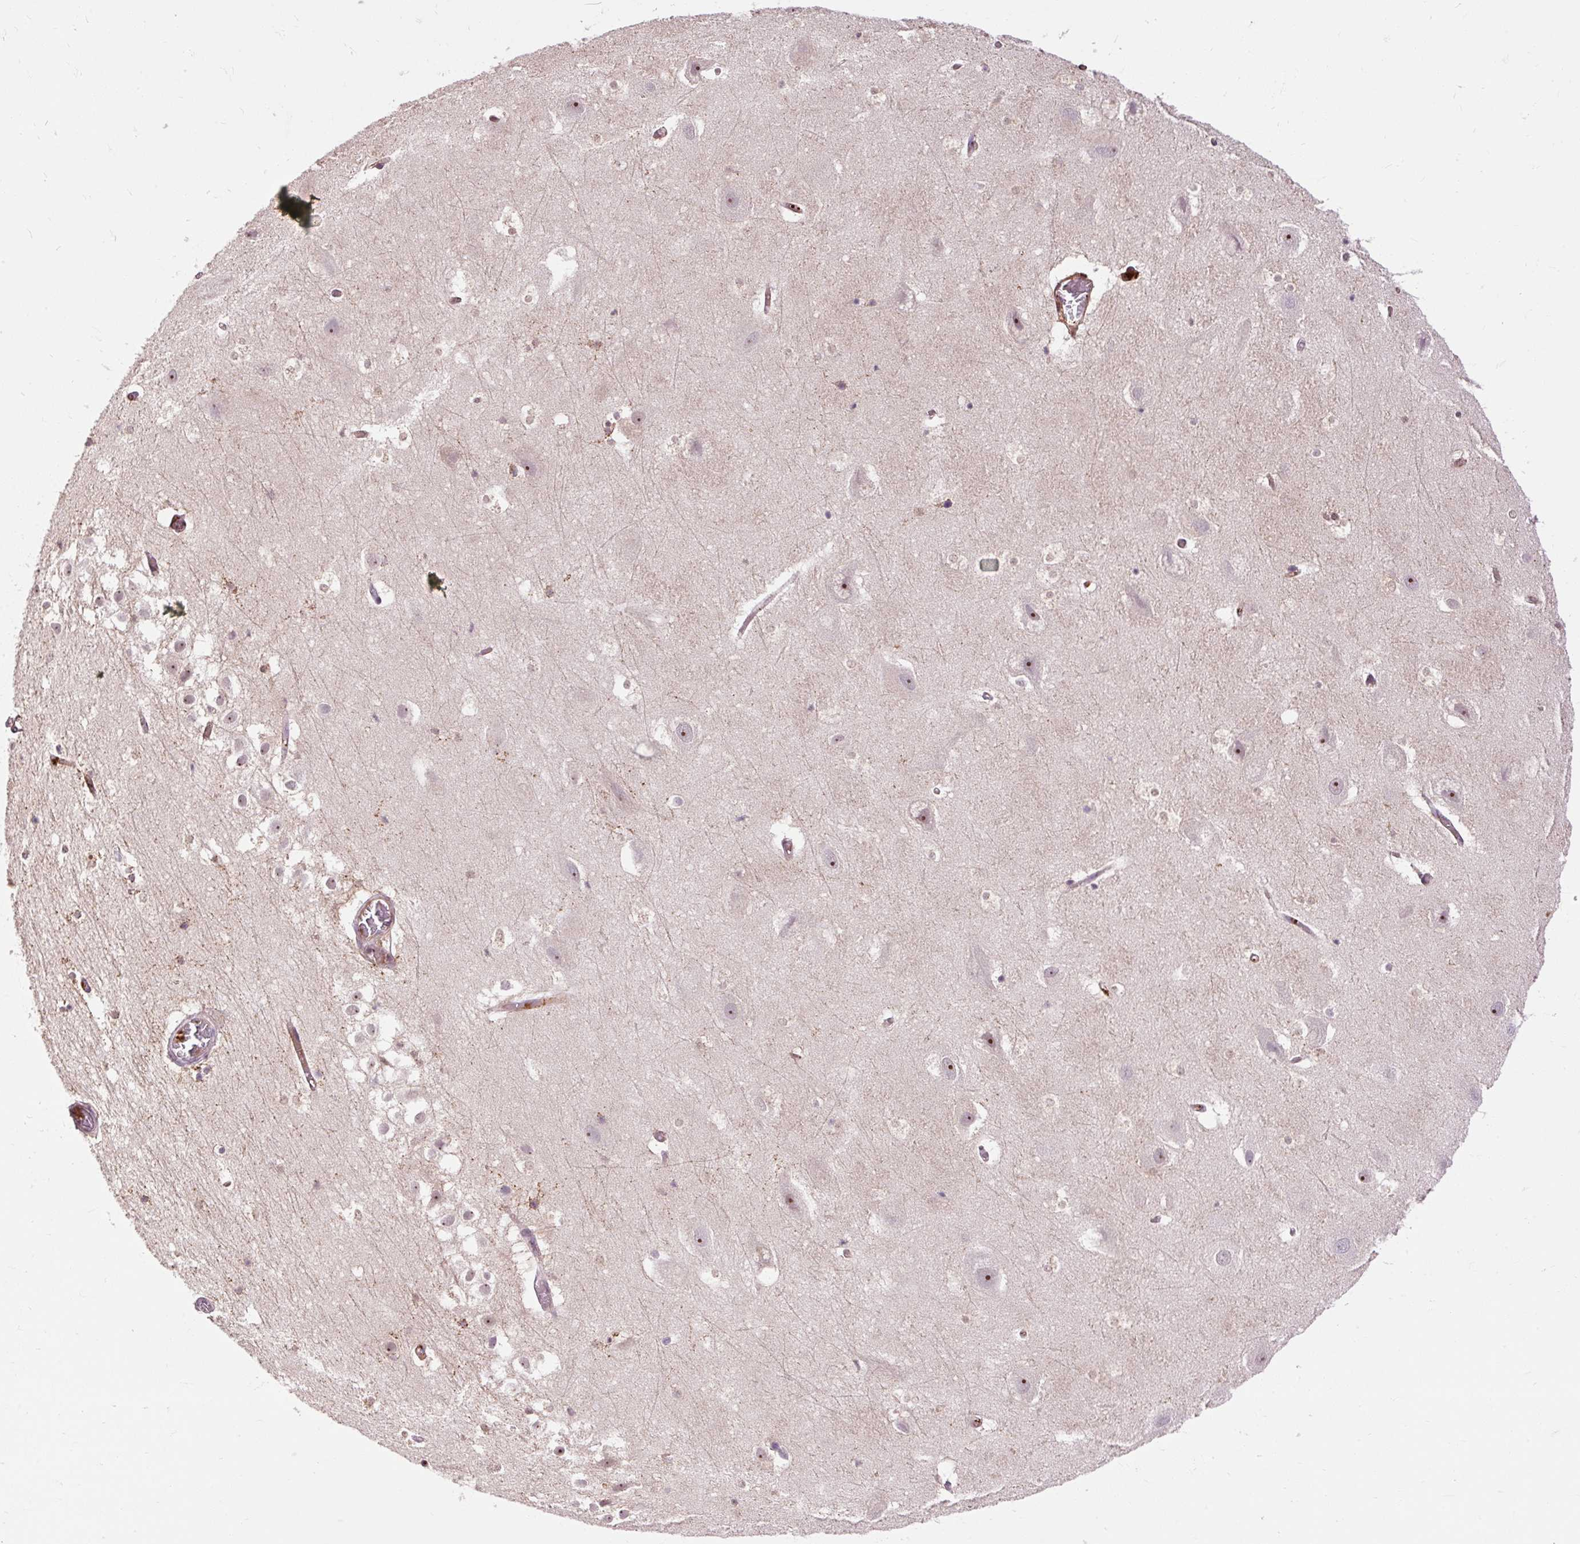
{"staining": {"intensity": "moderate", "quantity": "<25%", "location": "cytoplasmic/membranous,nuclear"}, "tissue": "hippocampus", "cell_type": "Glial cells", "image_type": "normal", "snomed": [{"axis": "morphology", "description": "Normal tissue, NOS"}, {"axis": "topography", "description": "Hippocampus"}], "caption": "A brown stain highlights moderate cytoplasmic/membranous,nuclear positivity of a protein in glial cells of benign human hippocampus.", "gene": "CEBPZ", "patient": {"sex": "female", "age": 52}}